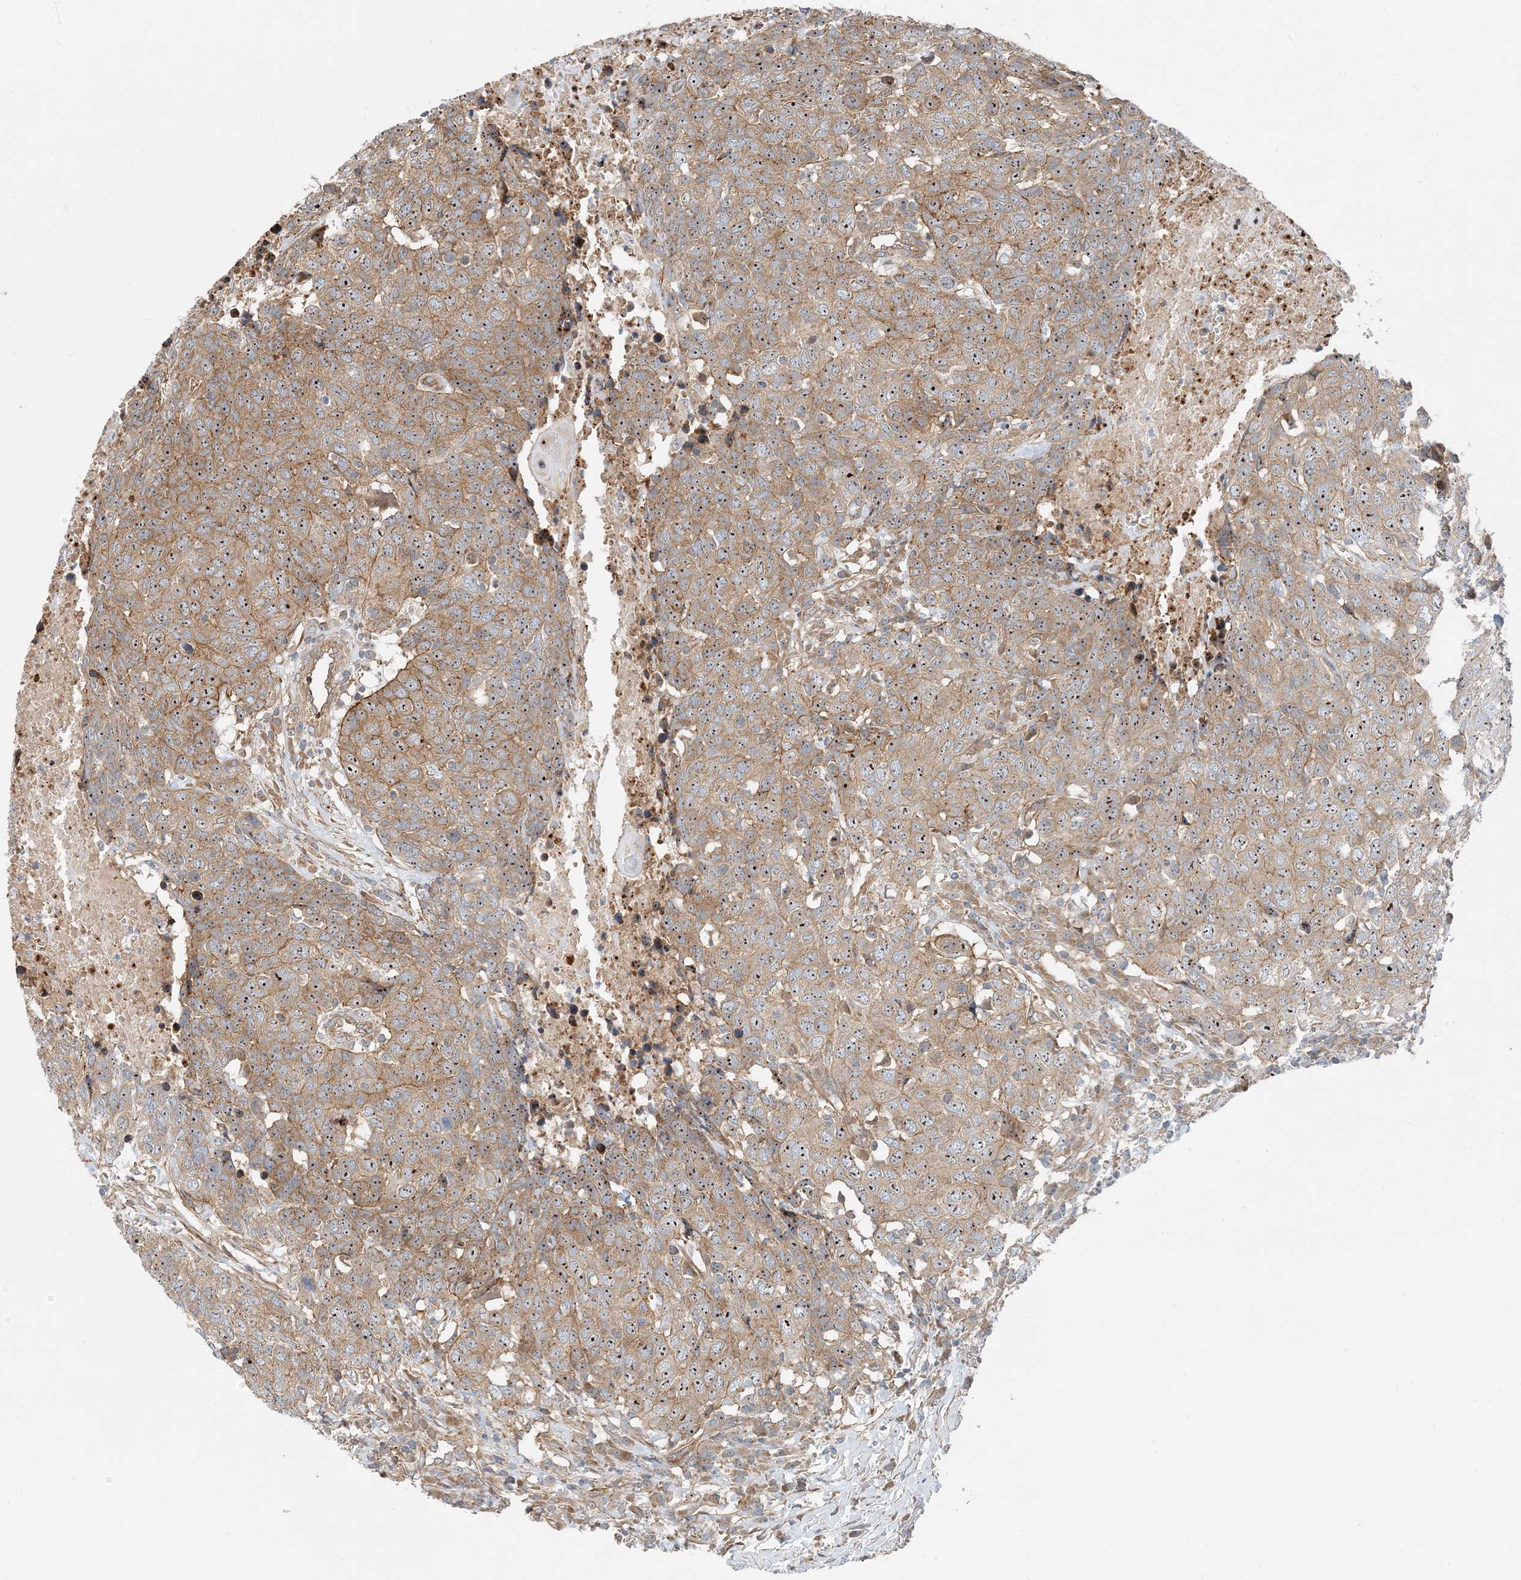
{"staining": {"intensity": "moderate", "quantity": ">75%", "location": "cytoplasmic/membranous,nuclear"}, "tissue": "head and neck cancer", "cell_type": "Tumor cells", "image_type": "cancer", "snomed": [{"axis": "morphology", "description": "Squamous cell carcinoma, NOS"}, {"axis": "topography", "description": "Head-Neck"}], "caption": "Protein staining of head and neck squamous cell carcinoma tissue displays moderate cytoplasmic/membranous and nuclear positivity in approximately >75% of tumor cells. The staining is performed using DAB brown chromogen to label protein expression. The nuclei are counter-stained blue using hematoxylin.", "gene": "MYL5", "patient": {"sex": "male", "age": 66}}